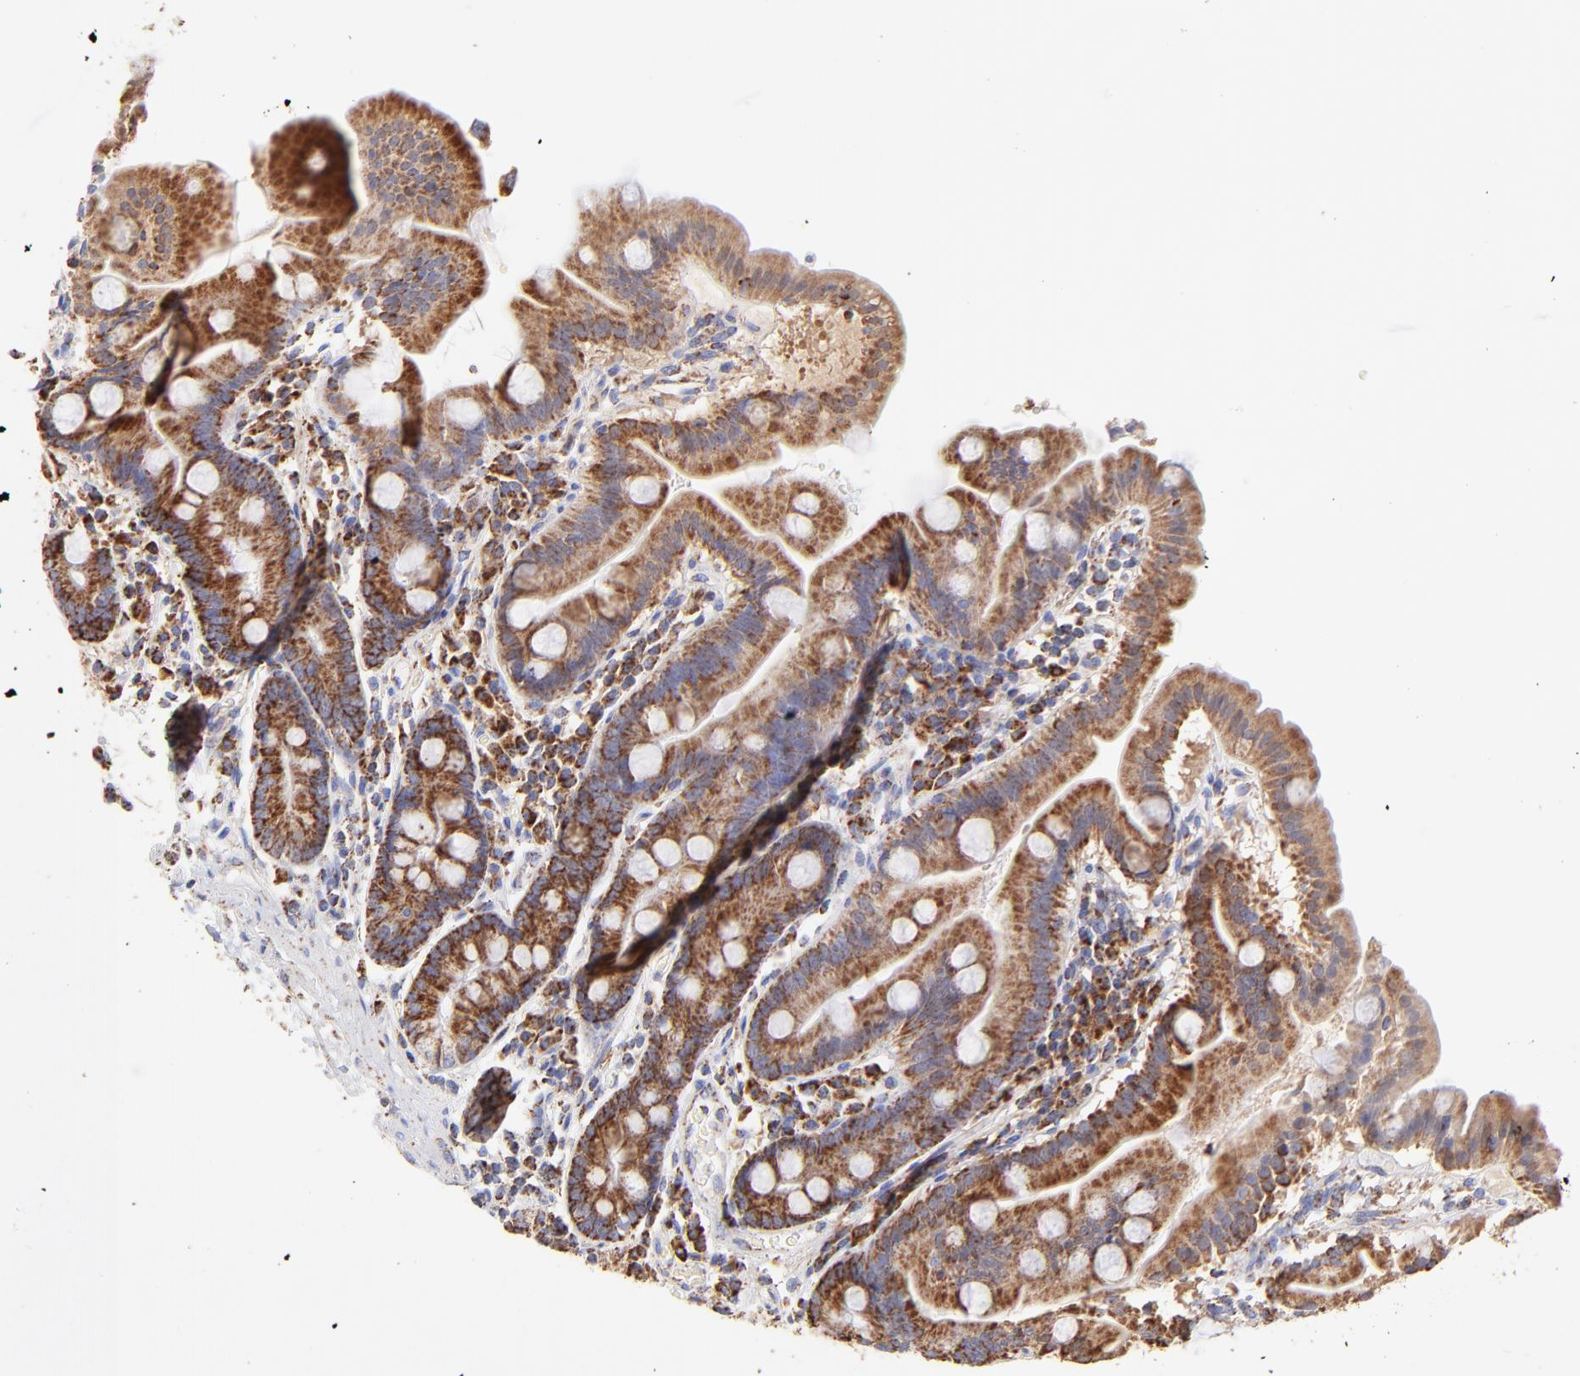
{"staining": {"intensity": "strong", "quantity": ">75%", "location": "cytoplasmic/membranous"}, "tissue": "duodenum", "cell_type": "Glandular cells", "image_type": "normal", "snomed": [{"axis": "morphology", "description": "Normal tissue, NOS"}, {"axis": "topography", "description": "Duodenum"}], "caption": "This image displays IHC staining of benign human duodenum, with high strong cytoplasmic/membranous staining in approximately >75% of glandular cells.", "gene": "ECH1", "patient": {"sex": "male", "age": 50}}